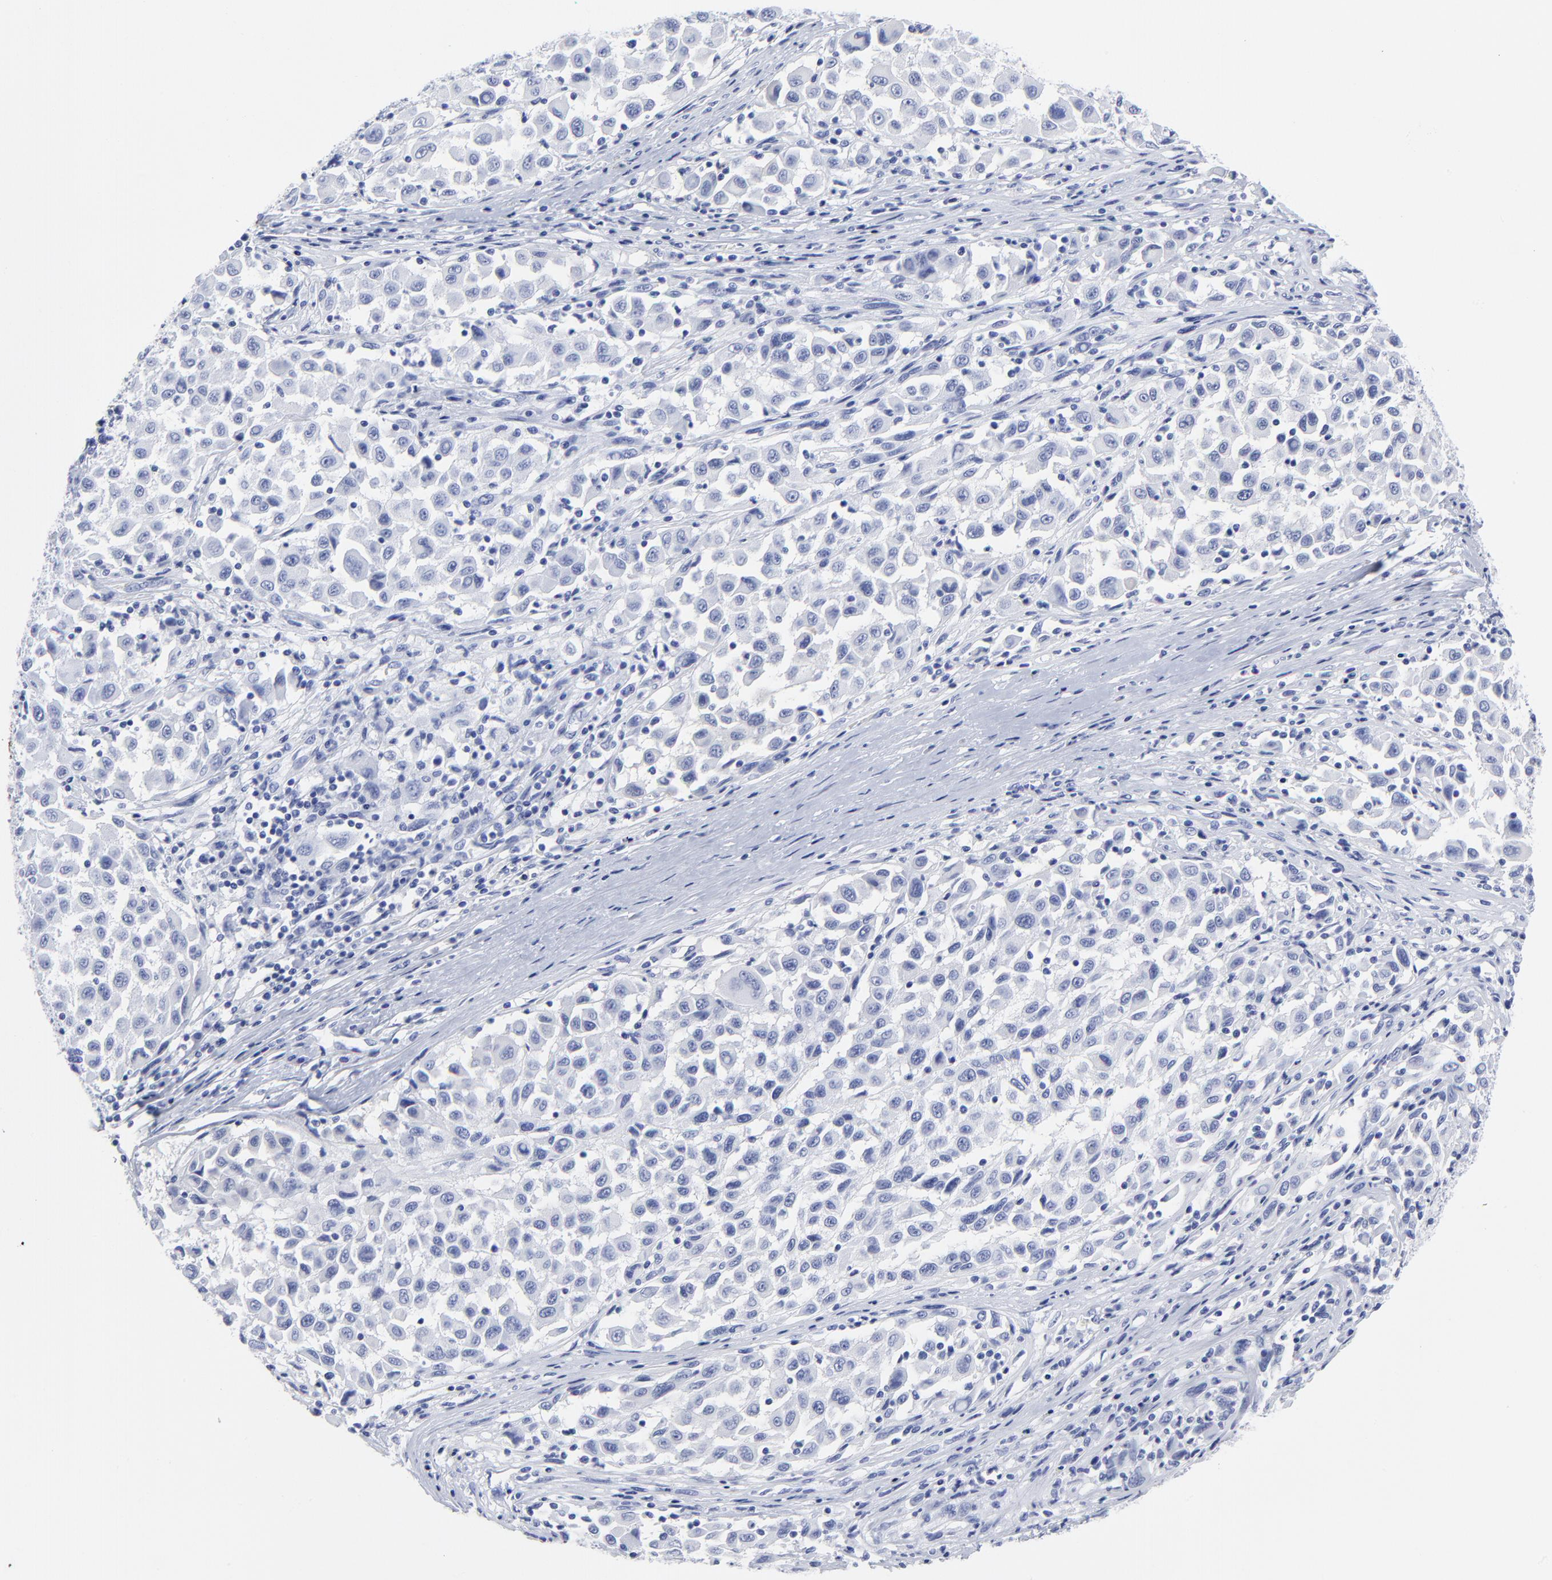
{"staining": {"intensity": "negative", "quantity": "none", "location": "none"}, "tissue": "melanoma", "cell_type": "Tumor cells", "image_type": "cancer", "snomed": [{"axis": "morphology", "description": "Malignant melanoma, Metastatic site"}, {"axis": "topography", "description": "Lymph node"}], "caption": "Histopathology image shows no protein staining in tumor cells of melanoma tissue.", "gene": "DCN", "patient": {"sex": "male", "age": 61}}